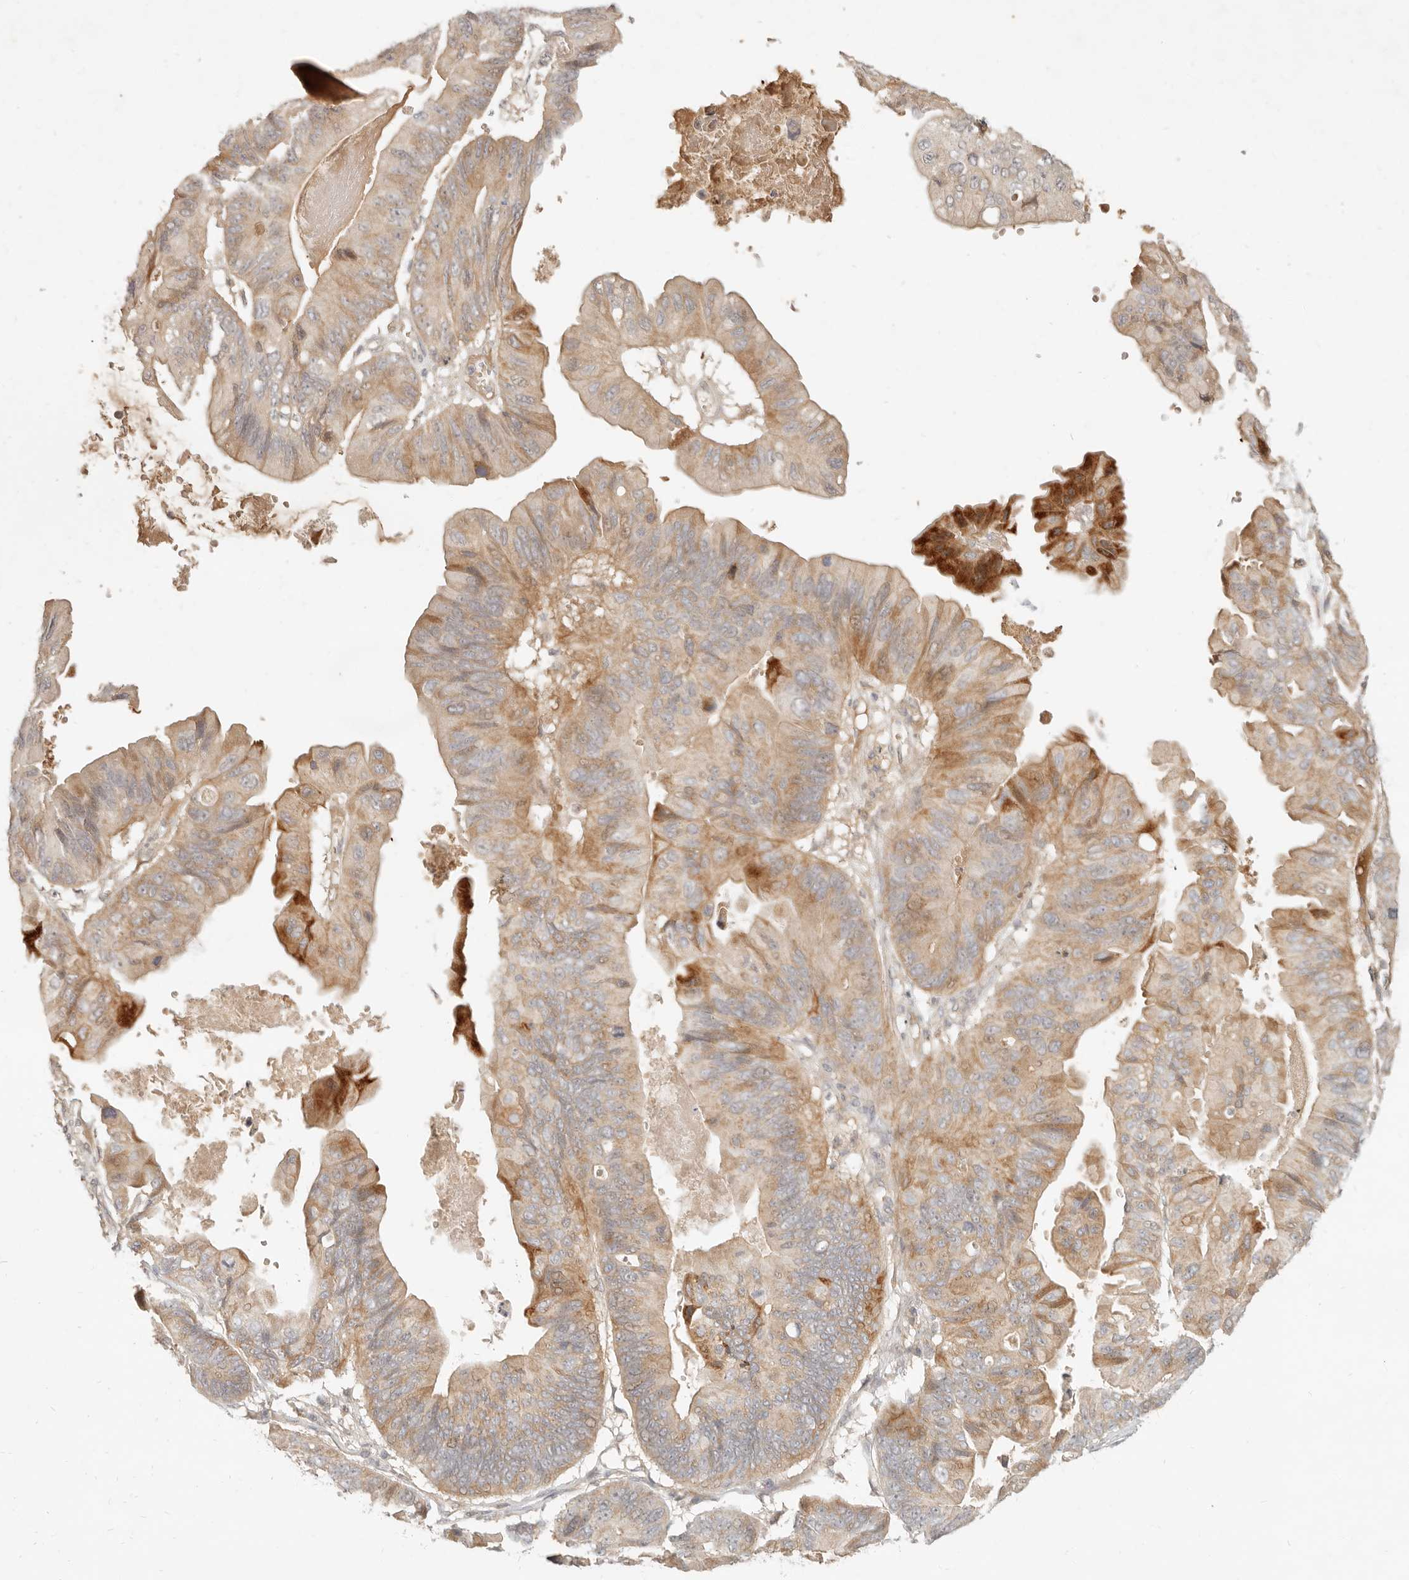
{"staining": {"intensity": "moderate", "quantity": ">75%", "location": "cytoplasmic/membranous"}, "tissue": "ovarian cancer", "cell_type": "Tumor cells", "image_type": "cancer", "snomed": [{"axis": "morphology", "description": "Cystadenocarcinoma, mucinous, NOS"}, {"axis": "topography", "description": "Ovary"}], "caption": "Immunohistochemical staining of human ovarian cancer (mucinous cystadenocarcinoma) exhibits medium levels of moderate cytoplasmic/membranous expression in approximately >75% of tumor cells.", "gene": "UBXN11", "patient": {"sex": "female", "age": 61}}